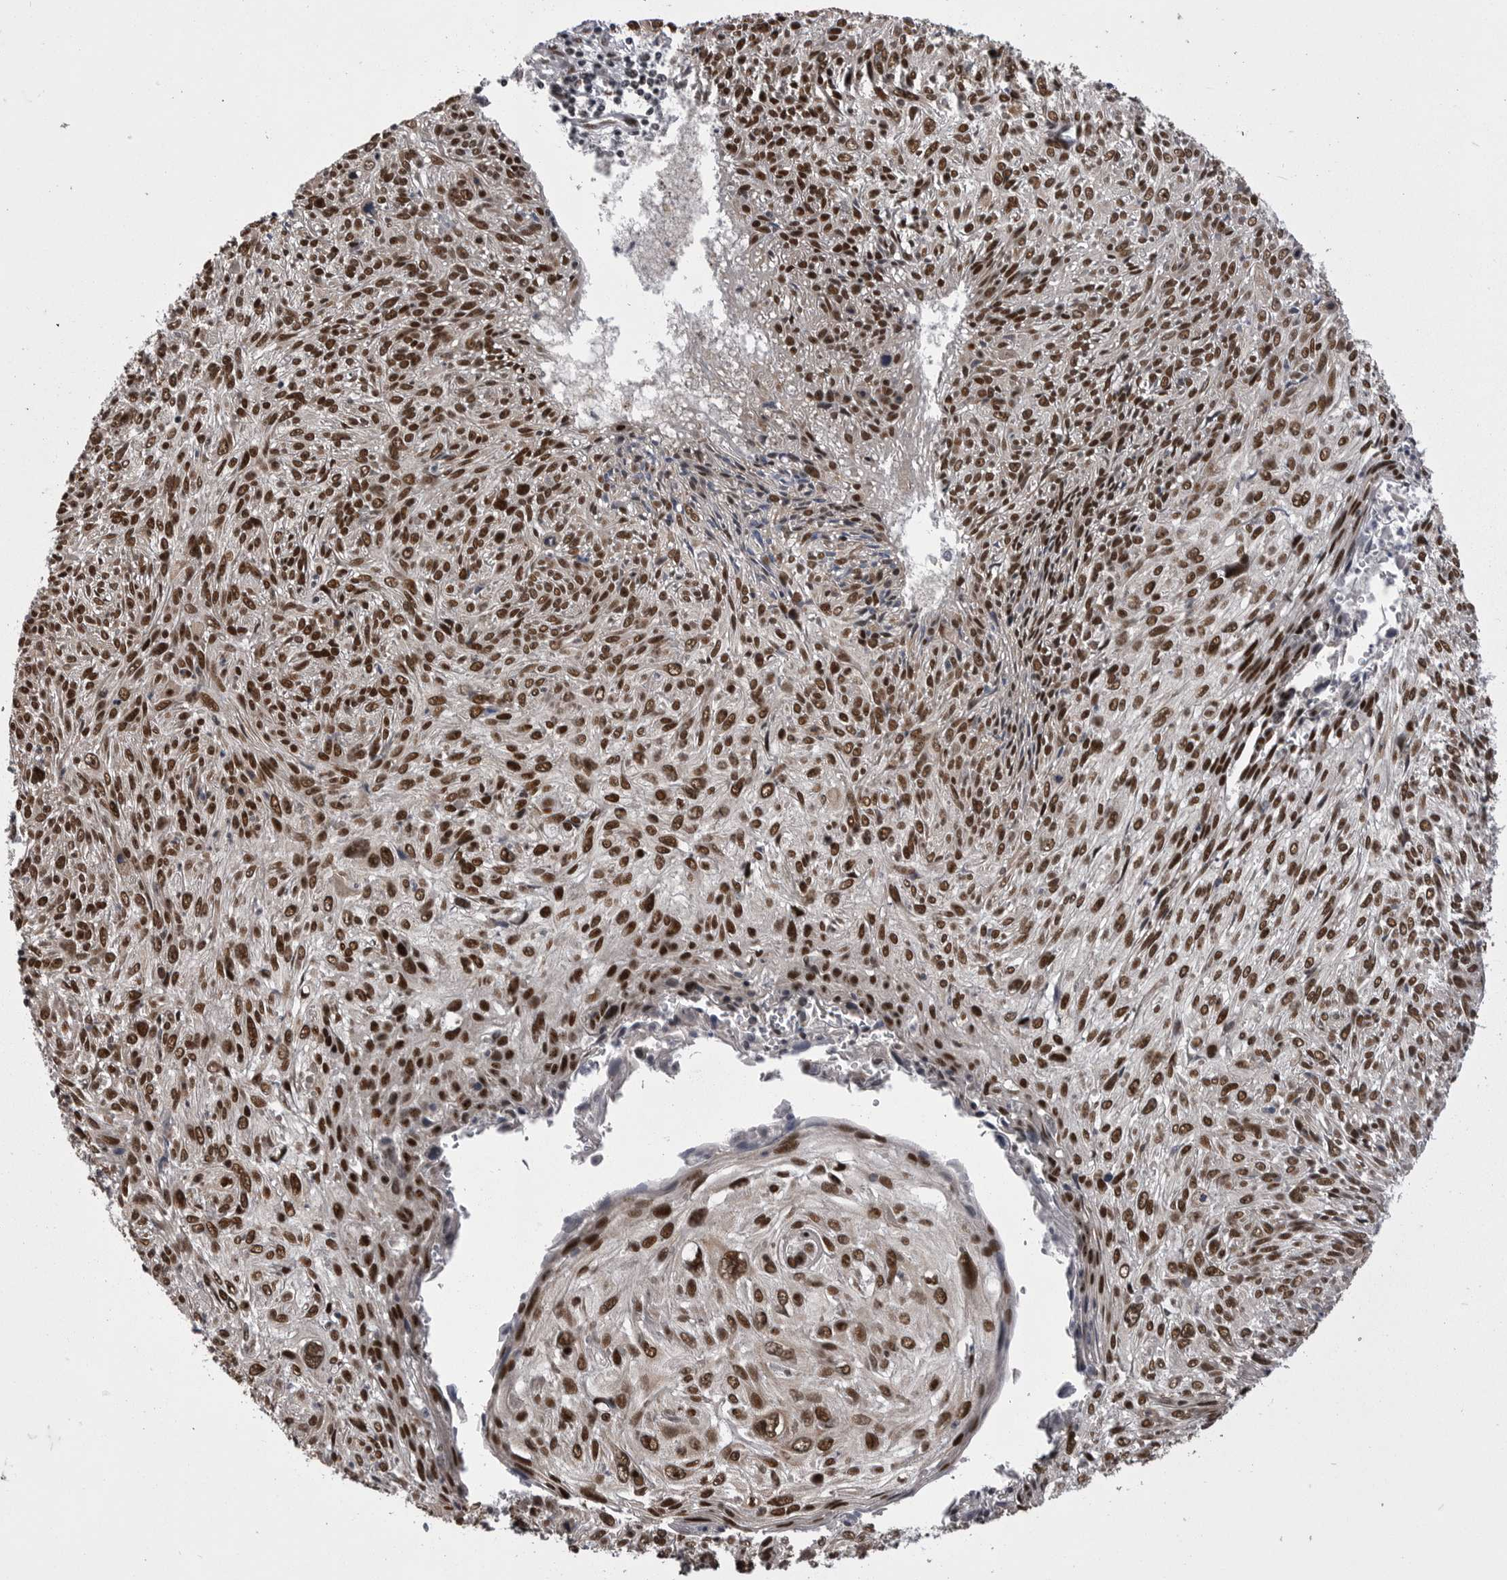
{"staining": {"intensity": "strong", "quantity": ">75%", "location": "nuclear"}, "tissue": "cervical cancer", "cell_type": "Tumor cells", "image_type": "cancer", "snomed": [{"axis": "morphology", "description": "Squamous cell carcinoma, NOS"}, {"axis": "topography", "description": "Cervix"}], "caption": "Strong nuclear expression is identified in approximately >75% of tumor cells in squamous cell carcinoma (cervical). (Stains: DAB in brown, nuclei in blue, Microscopy: brightfield microscopy at high magnification).", "gene": "MEPCE", "patient": {"sex": "female", "age": 51}}